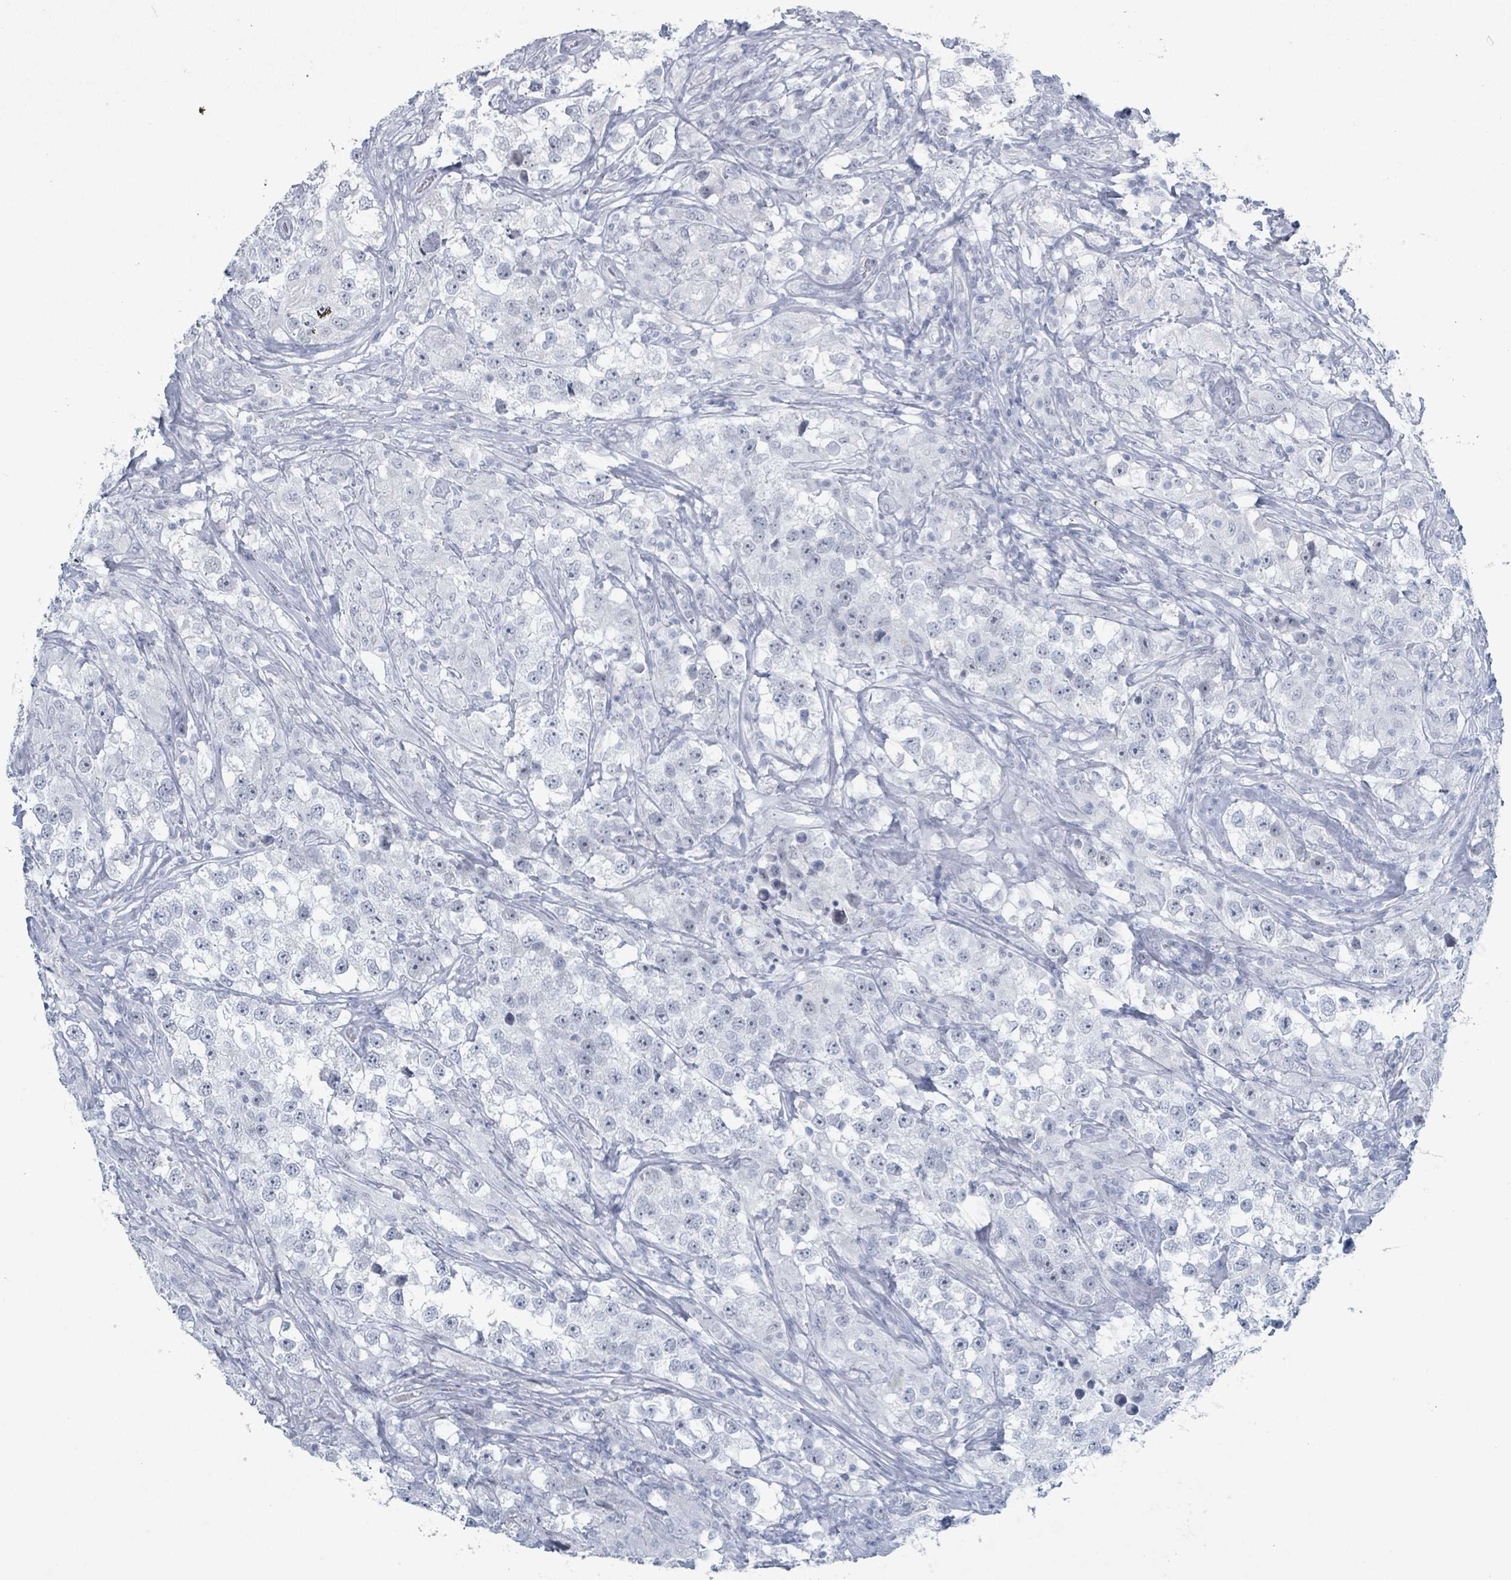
{"staining": {"intensity": "negative", "quantity": "none", "location": "none"}, "tissue": "testis cancer", "cell_type": "Tumor cells", "image_type": "cancer", "snomed": [{"axis": "morphology", "description": "Seminoma, NOS"}, {"axis": "topography", "description": "Testis"}], "caption": "Micrograph shows no significant protein staining in tumor cells of testis cancer (seminoma).", "gene": "GPR15LG", "patient": {"sex": "male", "age": 46}}